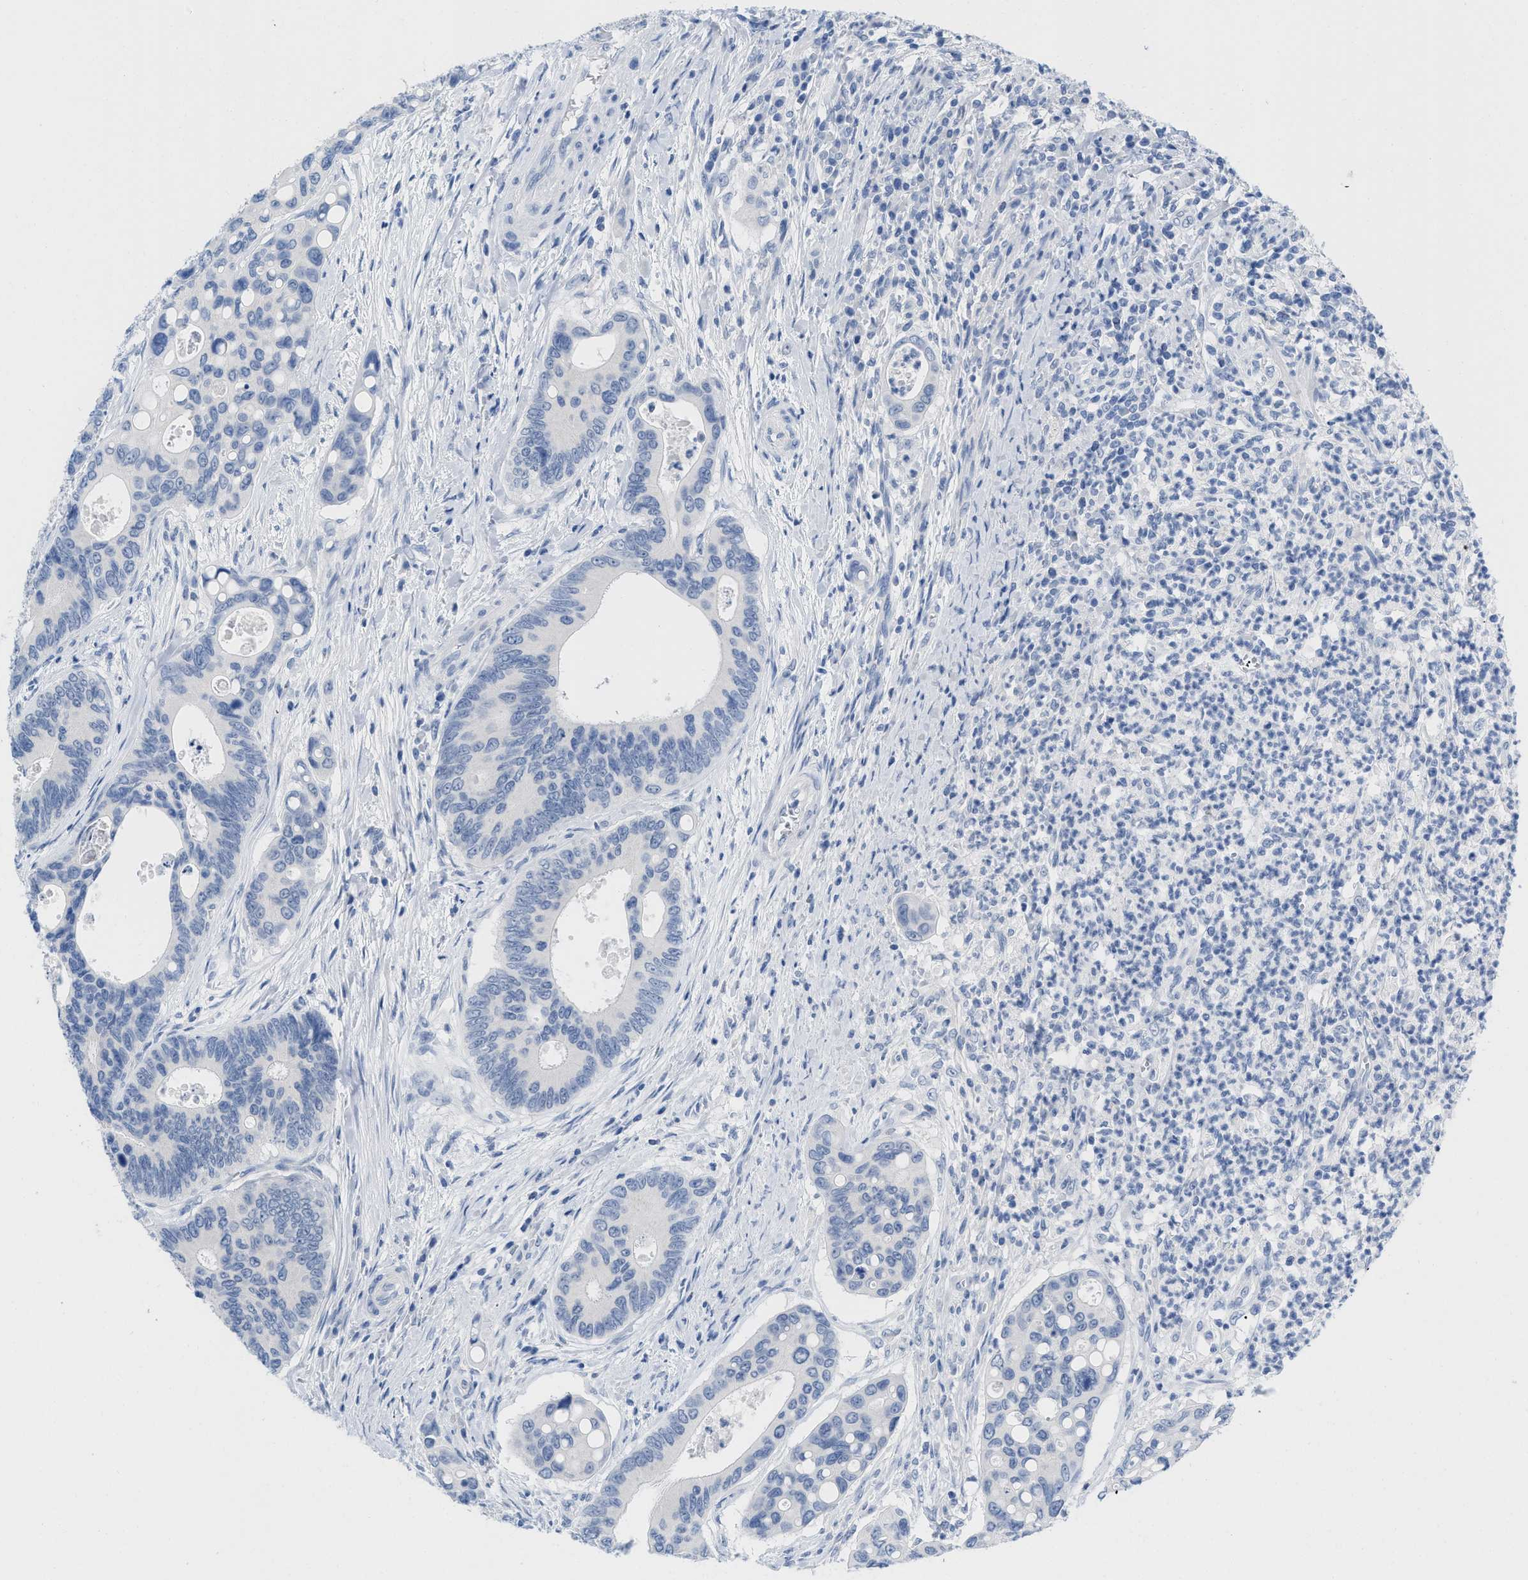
{"staining": {"intensity": "negative", "quantity": "none", "location": "none"}, "tissue": "colorectal cancer", "cell_type": "Tumor cells", "image_type": "cancer", "snomed": [{"axis": "morphology", "description": "Inflammation, NOS"}, {"axis": "morphology", "description": "Adenocarcinoma, NOS"}, {"axis": "topography", "description": "Colon"}], "caption": "The histopathology image reveals no significant expression in tumor cells of colorectal cancer.", "gene": "PYY", "patient": {"sex": "male", "age": 72}}